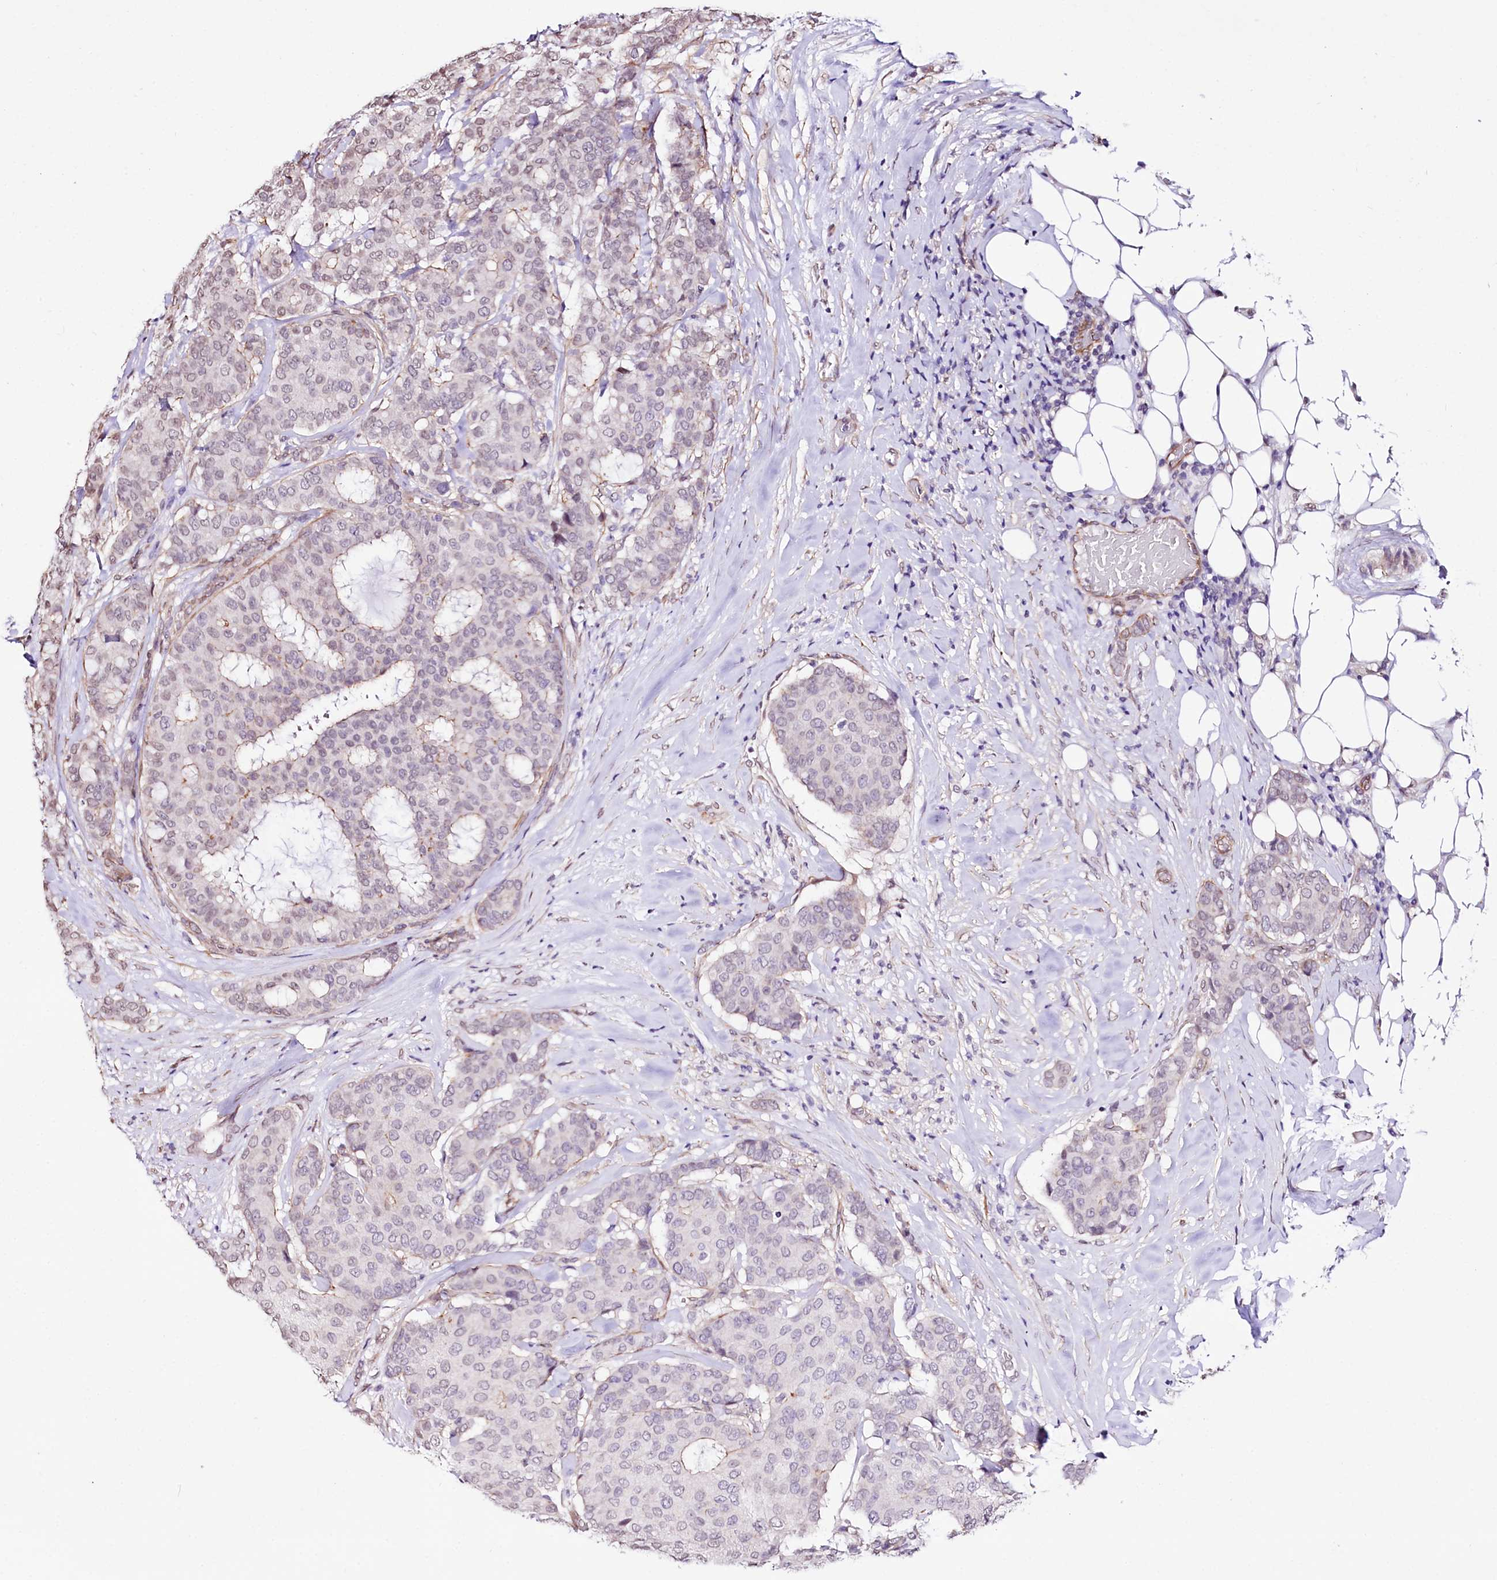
{"staining": {"intensity": "negative", "quantity": "none", "location": "none"}, "tissue": "breast cancer", "cell_type": "Tumor cells", "image_type": "cancer", "snomed": [{"axis": "morphology", "description": "Duct carcinoma"}, {"axis": "topography", "description": "Breast"}], "caption": "This is a photomicrograph of immunohistochemistry (IHC) staining of breast invasive ductal carcinoma, which shows no expression in tumor cells.", "gene": "ST7", "patient": {"sex": "female", "age": 75}}